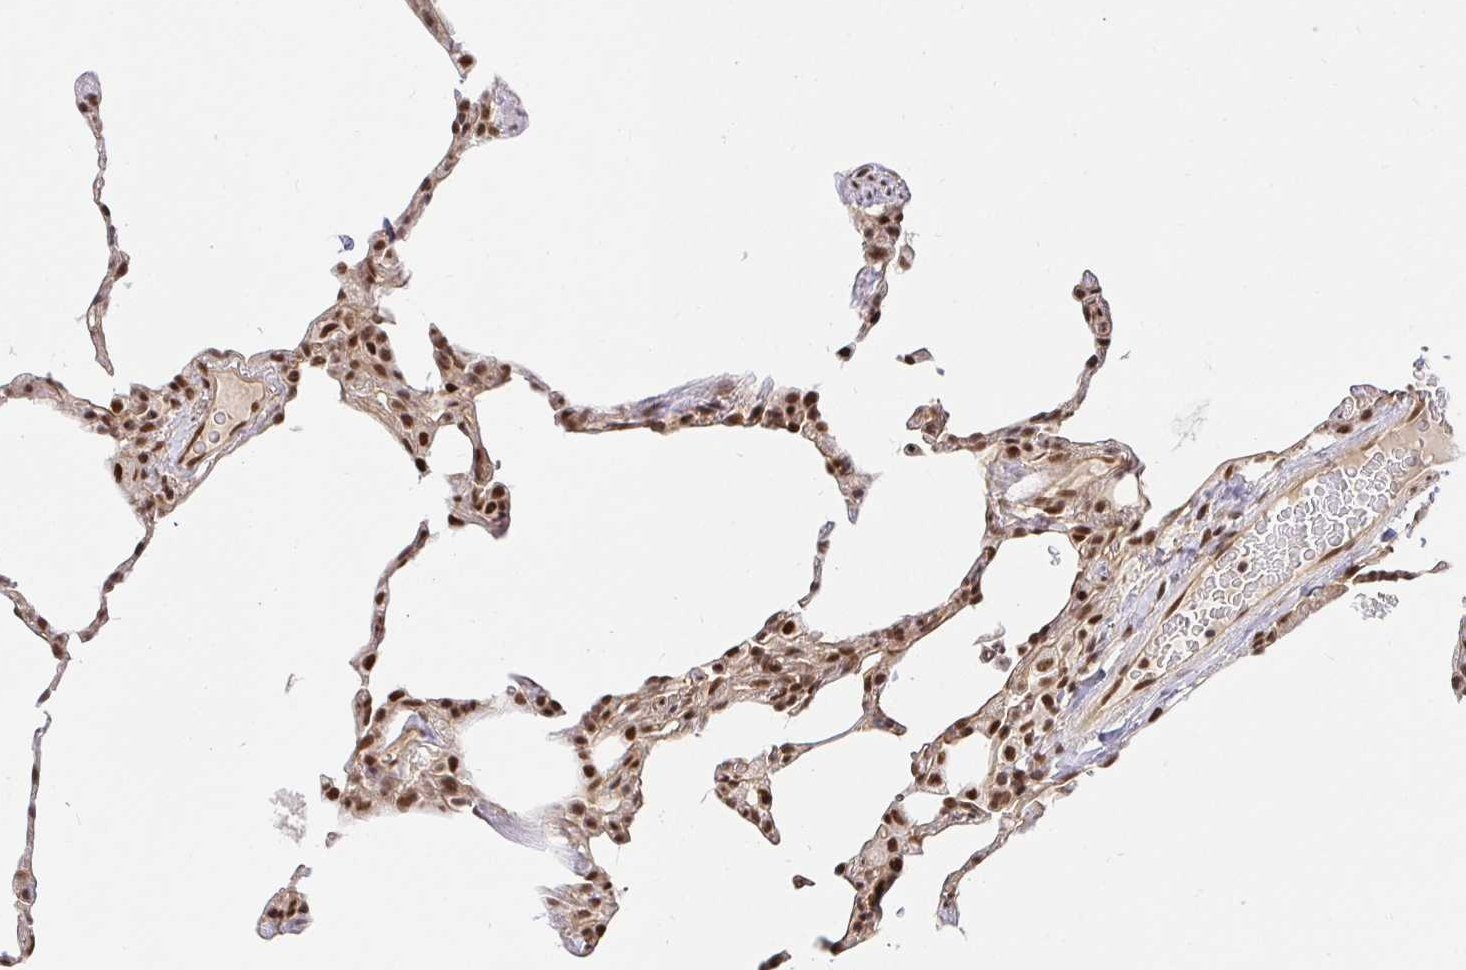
{"staining": {"intensity": "moderate", "quantity": ">75%", "location": "nuclear"}, "tissue": "lung", "cell_type": "Alveolar cells", "image_type": "normal", "snomed": [{"axis": "morphology", "description": "Normal tissue, NOS"}, {"axis": "topography", "description": "Lung"}], "caption": "A medium amount of moderate nuclear staining is identified in about >75% of alveolar cells in unremarkable lung. (Brightfield microscopy of DAB IHC at high magnification).", "gene": "USF1", "patient": {"sex": "female", "age": 57}}